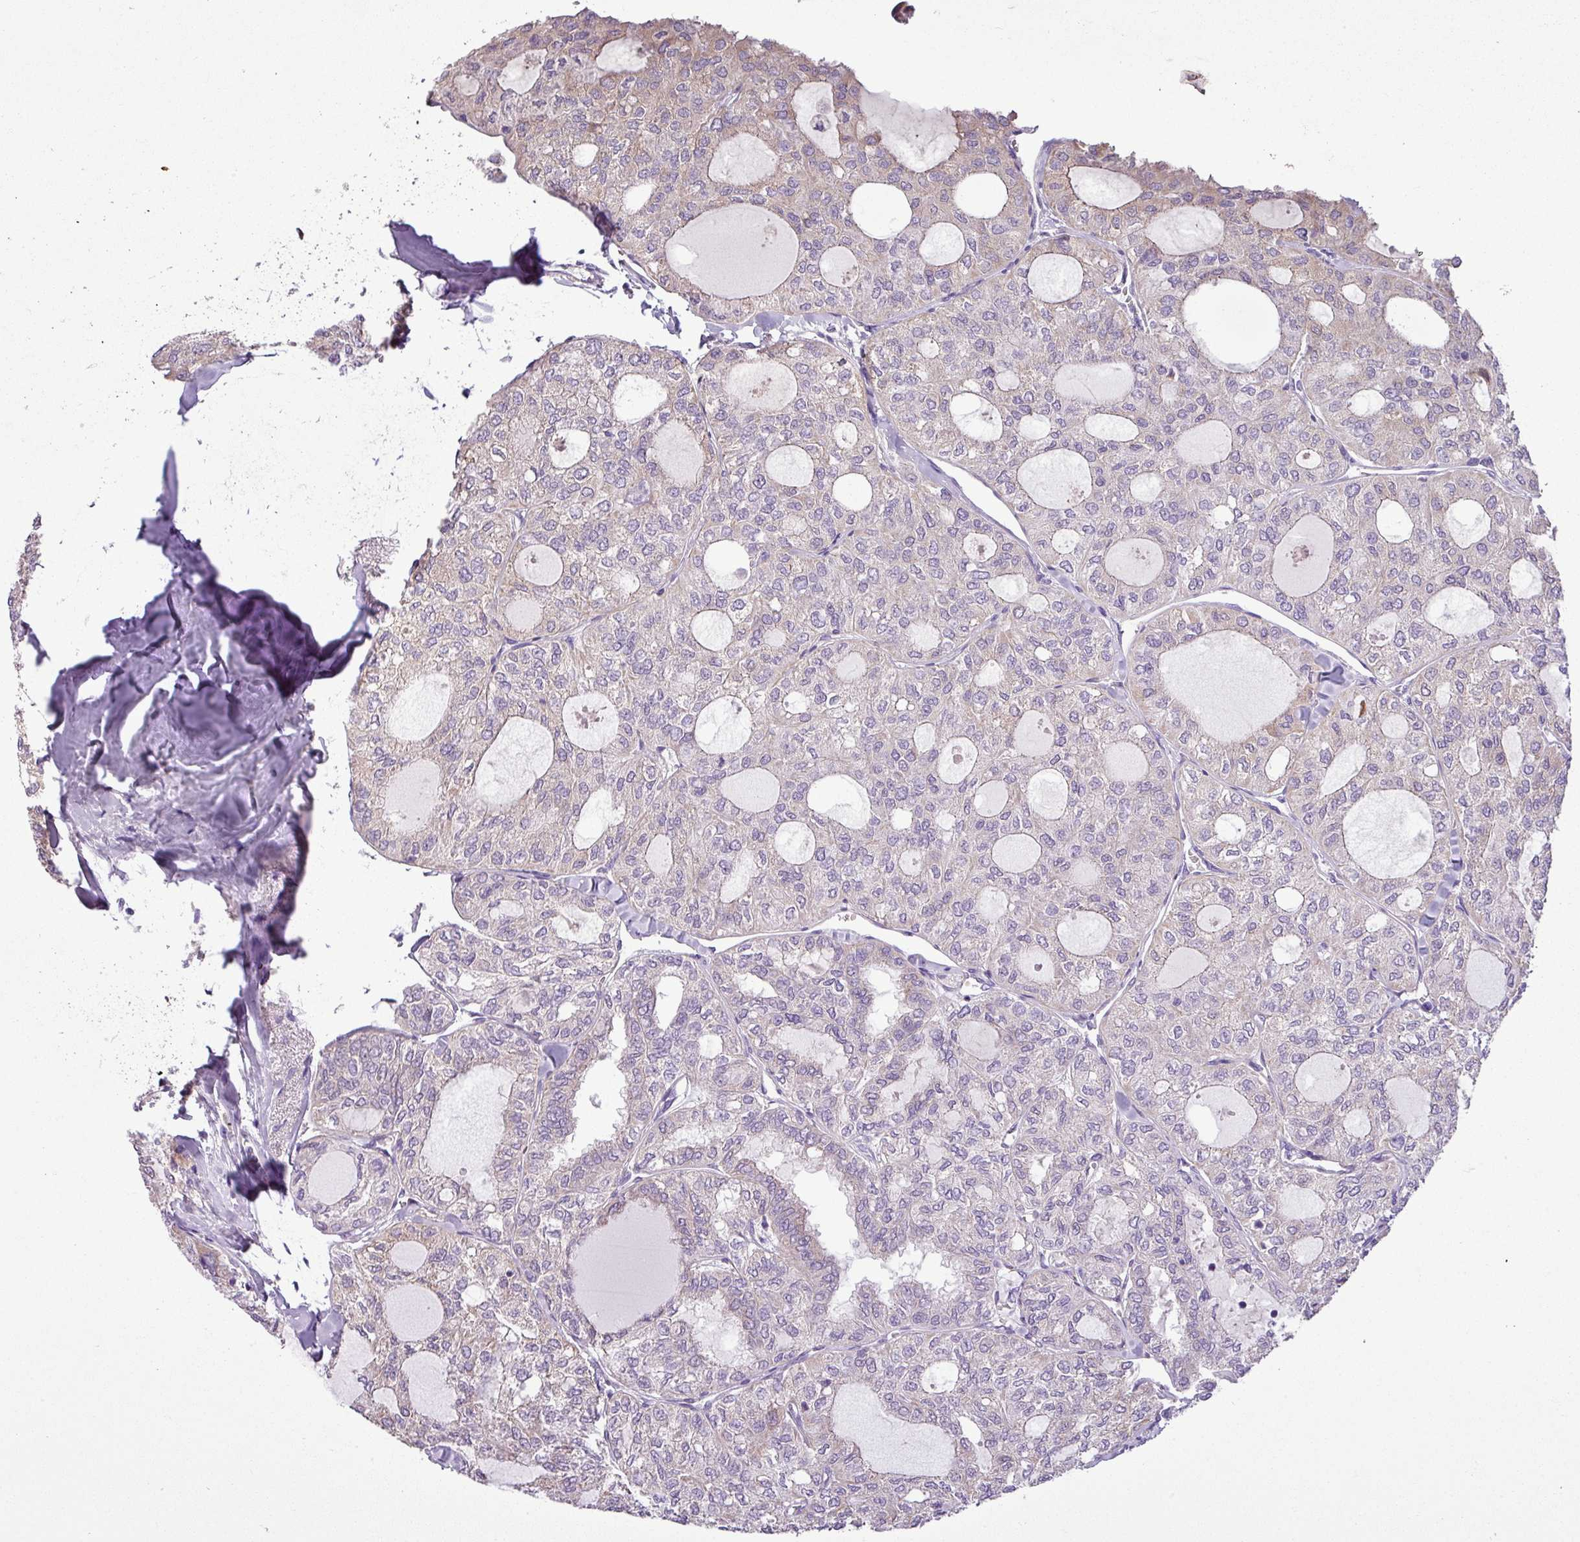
{"staining": {"intensity": "negative", "quantity": "none", "location": "none"}, "tissue": "thyroid cancer", "cell_type": "Tumor cells", "image_type": "cancer", "snomed": [{"axis": "morphology", "description": "Follicular adenoma carcinoma, NOS"}, {"axis": "topography", "description": "Thyroid gland"}], "caption": "IHC photomicrograph of human thyroid cancer stained for a protein (brown), which displays no expression in tumor cells.", "gene": "MOCS3", "patient": {"sex": "male", "age": 75}}